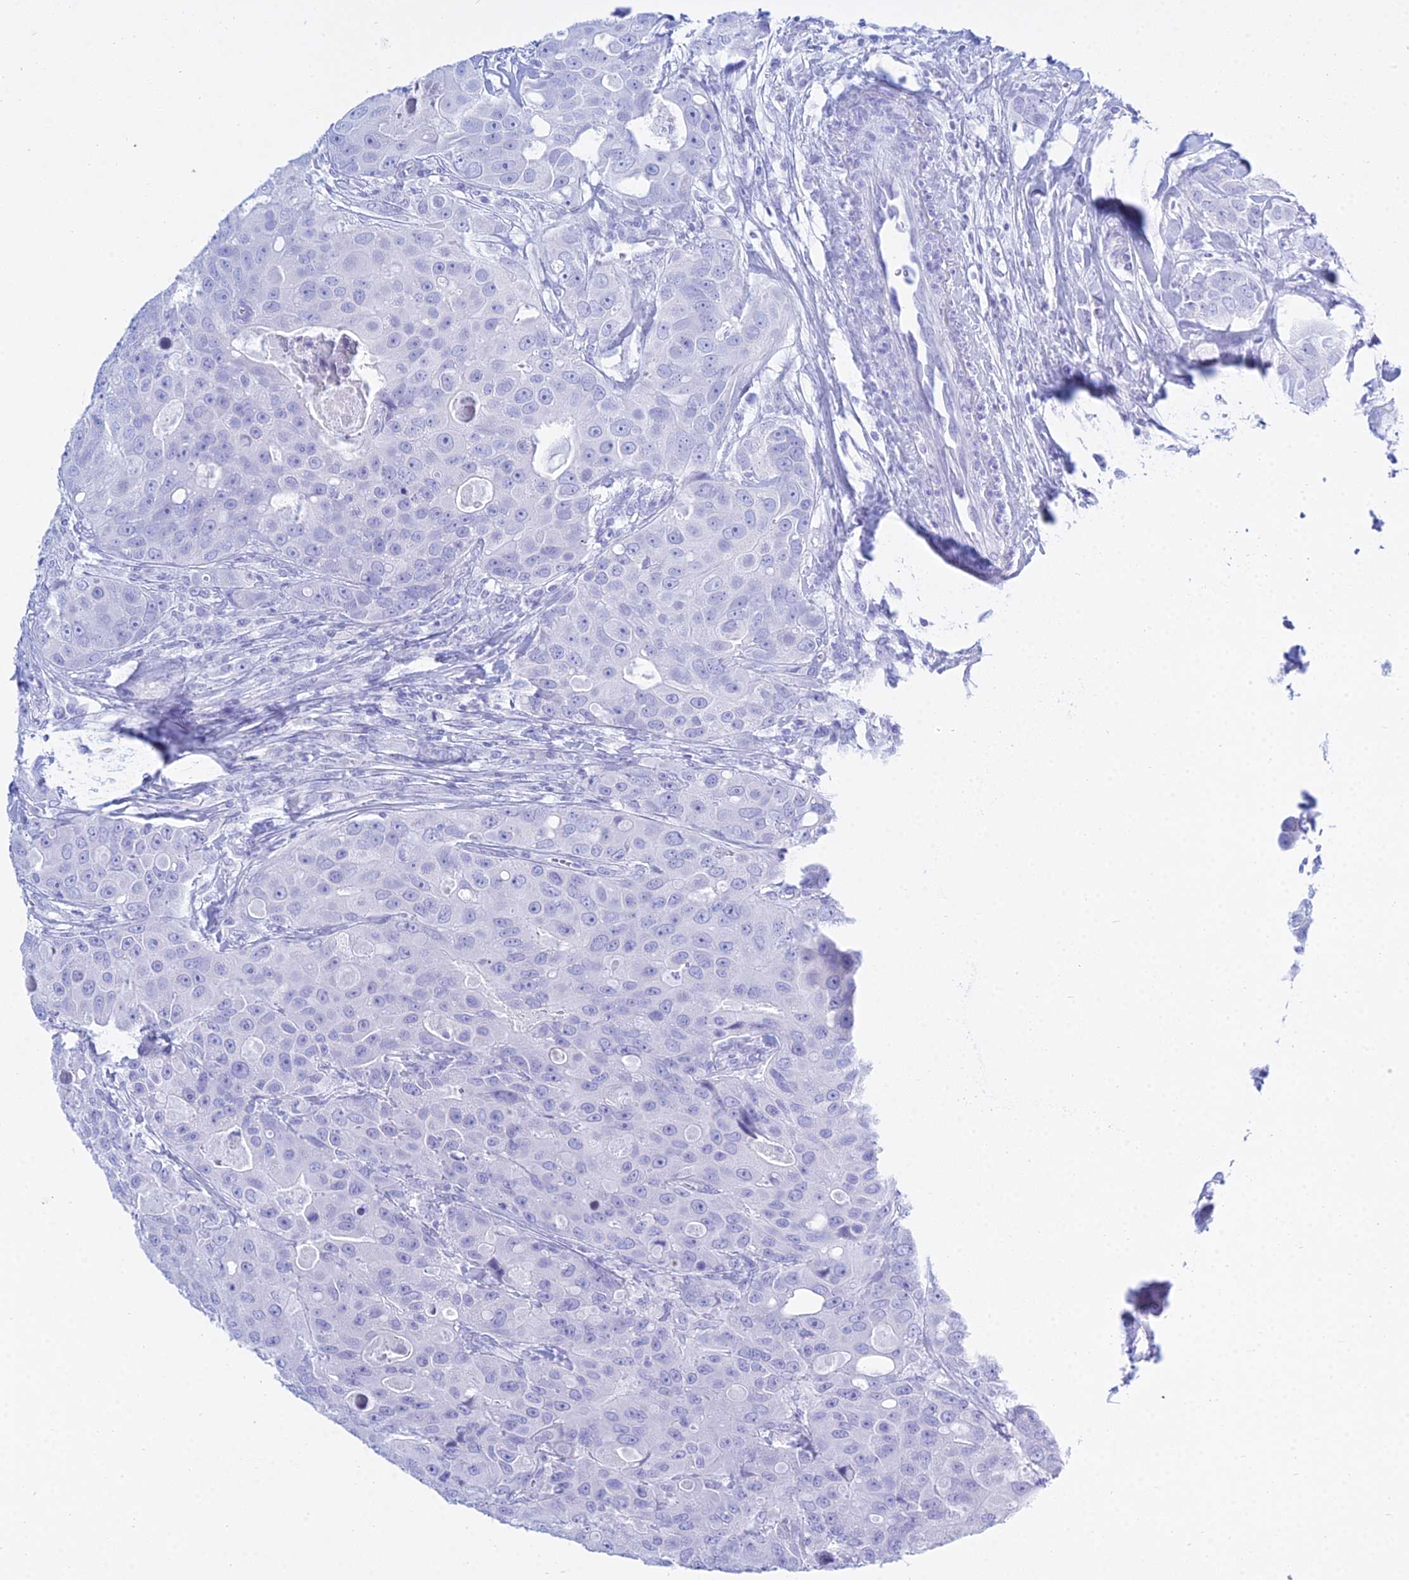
{"staining": {"intensity": "negative", "quantity": "none", "location": "none"}, "tissue": "breast cancer", "cell_type": "Tumor cells", "image_type": "cancer", "snomed": [{"axis": "morphology", "description": "Duct carcinoma"}, {"axis": "topography", "description": "Breast"}], "caption": "Breast intraductal carcinoma was stained to show a protein in brown. There is no significant staining in tumor cells.", "gene": "PATE4", "patient": {"sex": "female", "age": 43}}